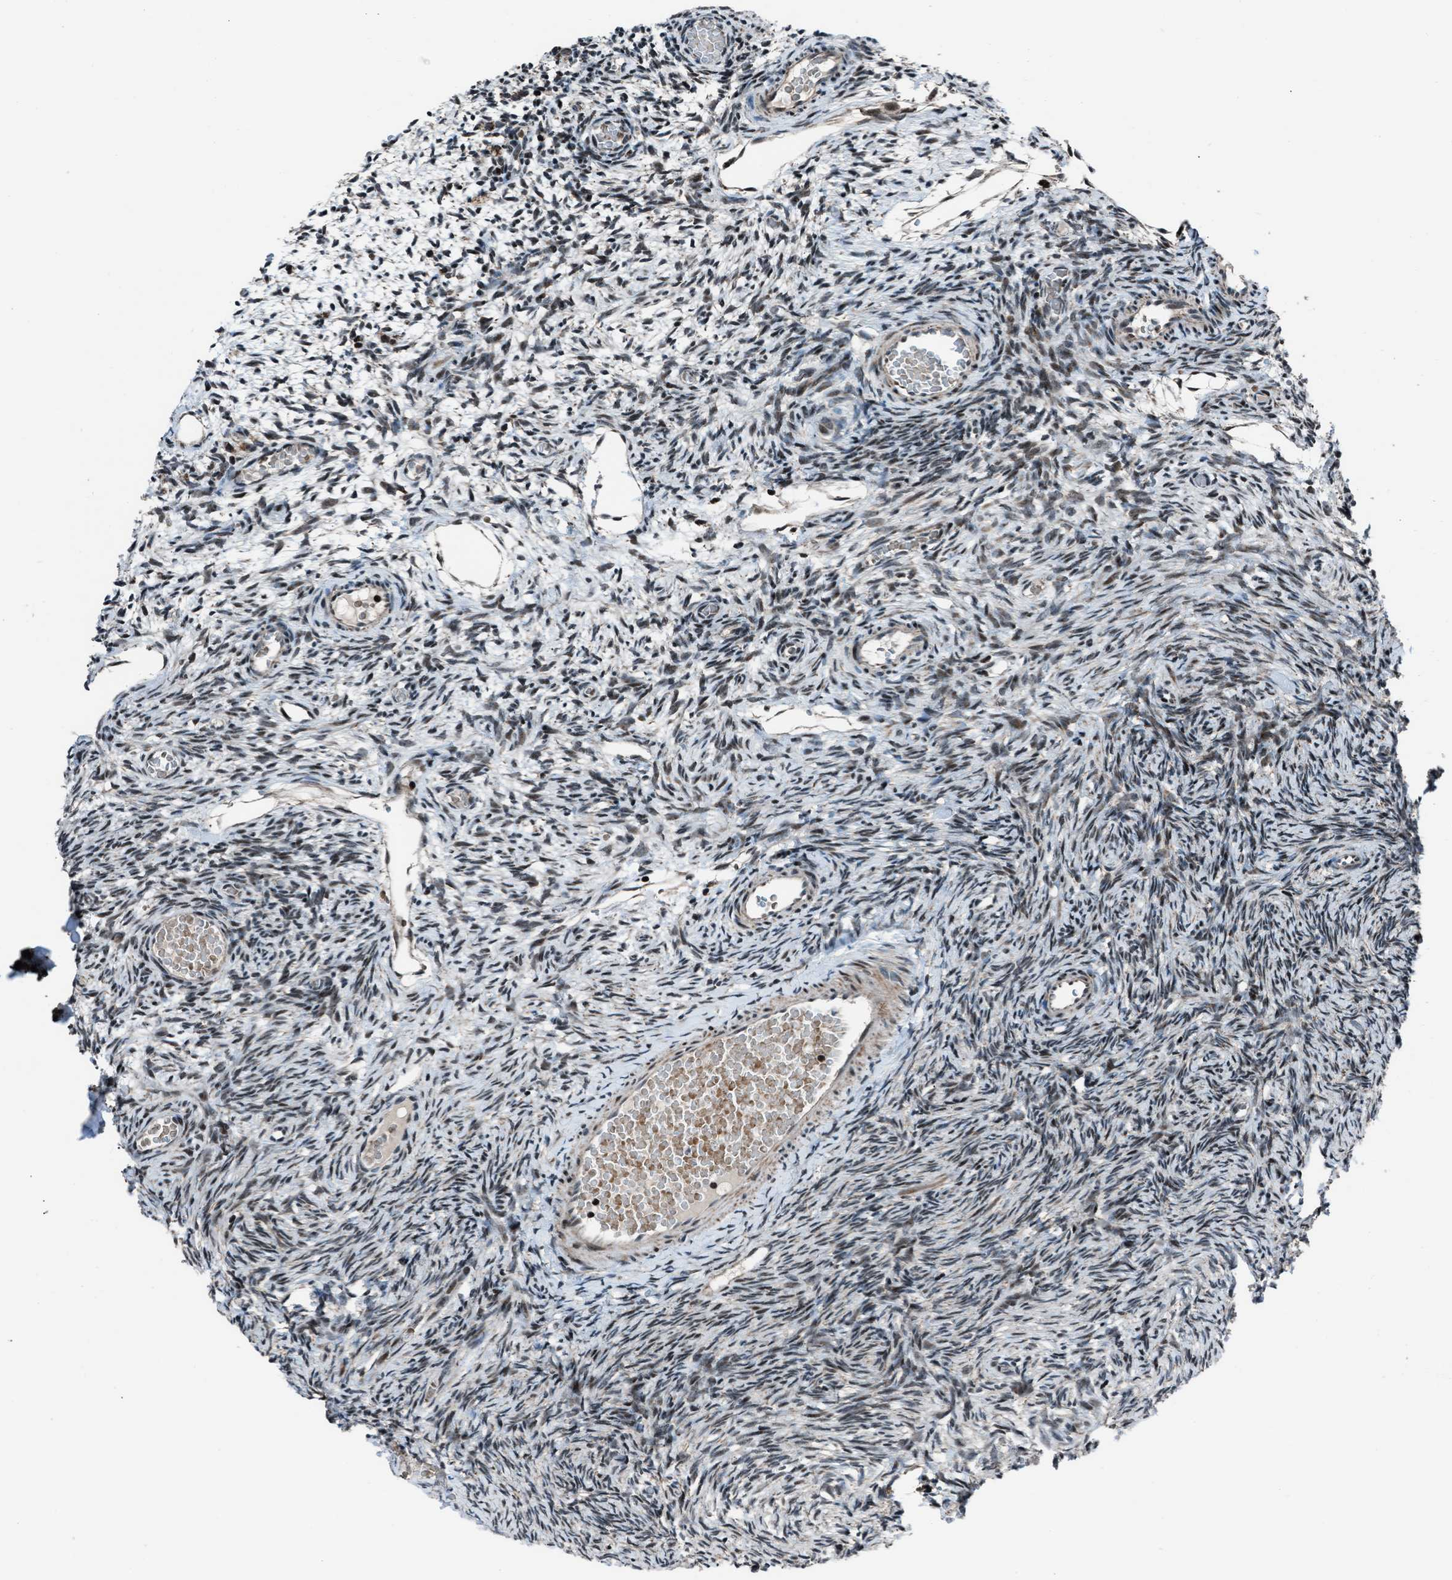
{"staining": {"intensity": "moderate", "quantity": ">75%", "location": "cytoplasmic/membranous,nuclear"}, "tissue": "ovary", "cell_type": "Ovarian stroma cells", "image_type": "normal", "snomed": [{"axis": "morphology", "description": "Normal tissue, NOS"}, {"axis": "topography", "description": "Ovary"}], "caption": "High-magnification brightfield microscopy of benign ovary stained with DAB (brown) and counterstained with hematoxylin (blue). ovarian stroma cells exhibit moderate cytoplasmic/membranous,nuclear positivity is seen in approximately>75% of cells.", "gene": "MORC3", "patient": {"sex": "female", "age": 27}}